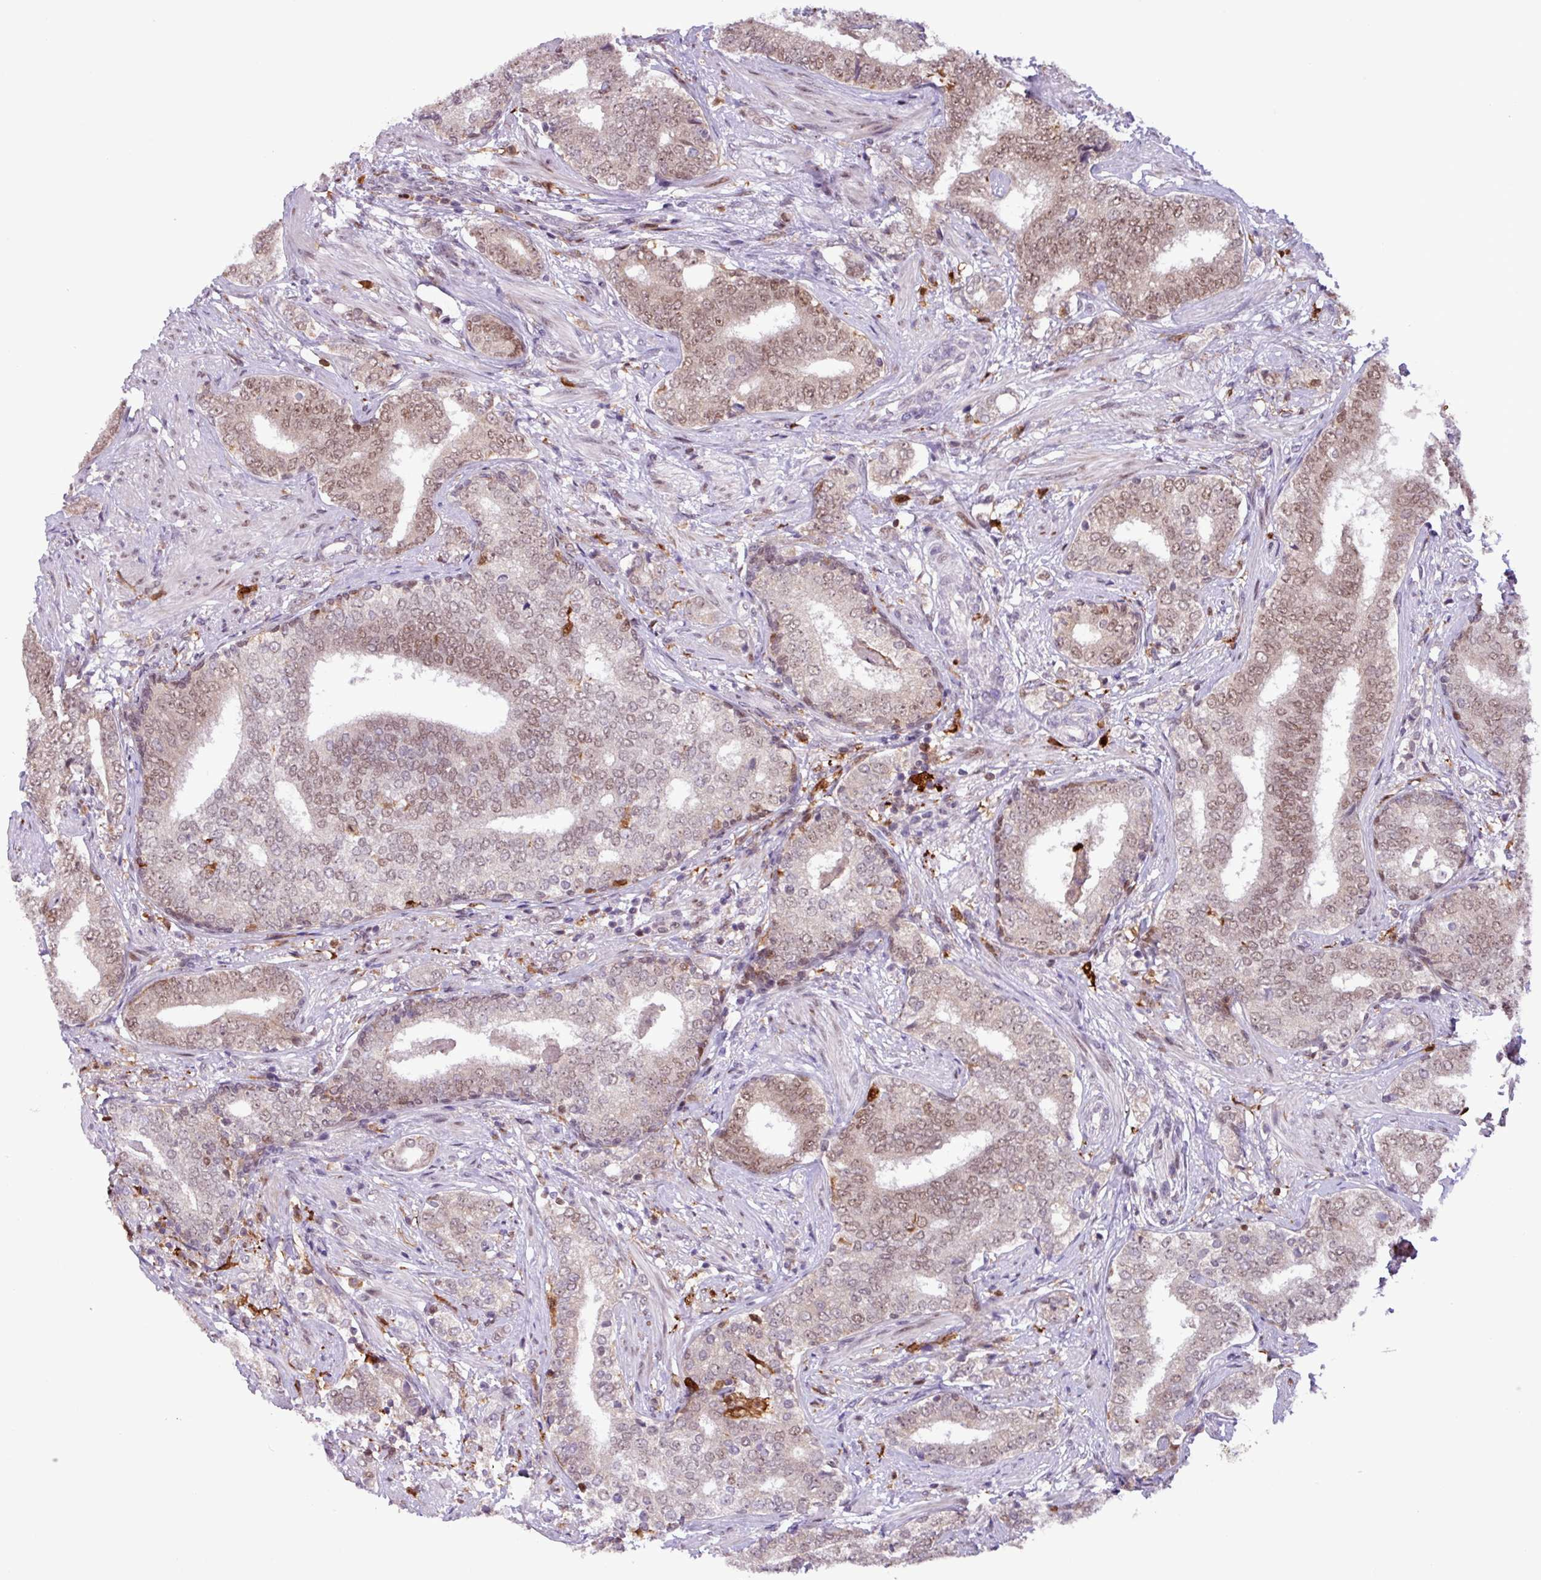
{"staining": {"intensity": "moderate", "quantity": "25%-75%", "location": "nuclear"}, "tissue": "prostate cancer", "cell_type": "Tumor cells", "image_type": "cancer", "snomed": [{"axis": "morphology", "description": "Adenocarcinoma, High grade"}, {"axis": "topography", "description": "Prostate"}], "caption": "Protein positivity by immunohistochemistry displays moderate nuclear positivity in approximately 25%-75% of tumor cells in high-grade adenocarcinoma (prostate). The staining was performed using DAB (3,3'-diaminobenzidine), with brown indicating positive protein expression. Nuclei are stained blue with hematoxylin.", "gene": "BRD3", "patient": {"sex": "male", "age": 72}}